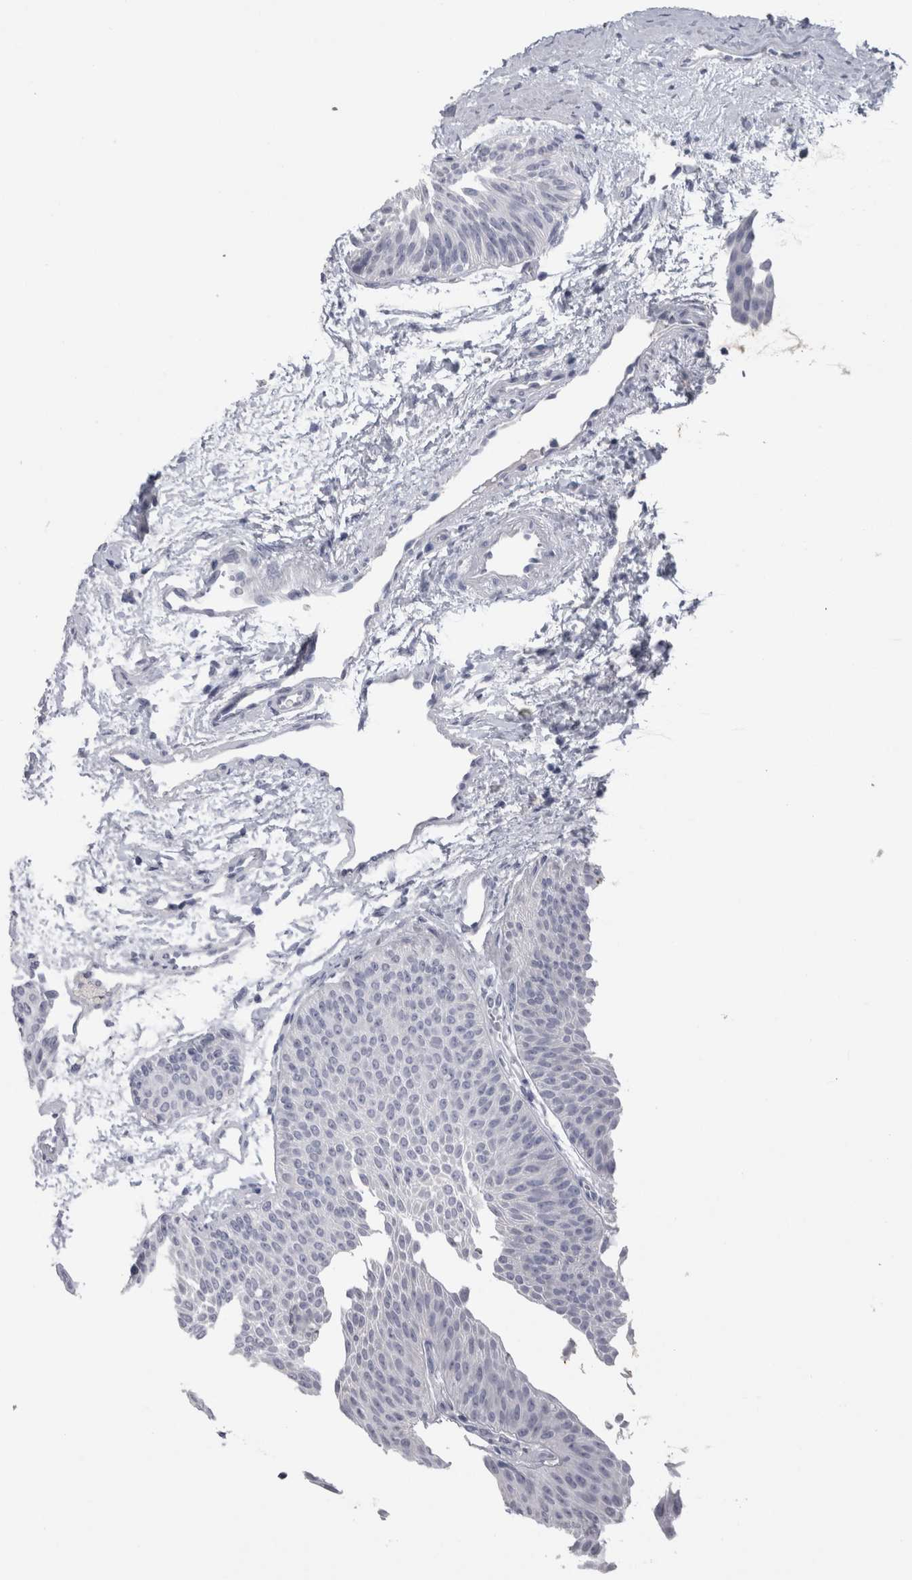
{"staining": {"intensity": "negative", "quantity": "none", "location": "none"}, "tissue": "urothelial cancer", "cell_type": "Tumor cells", "image_type": "cancer", "snomed": [{"axis": "morphology", "description": "Urothelial carcinoma, Low grade"}, {"axis": "topography", "description": "Urinary bladder"}], "caption": "IHC of urothelial cancer displays no positivity in tumor cells.", "gene": "MSMB", "patient": {"sex": "female", "age": 60}}